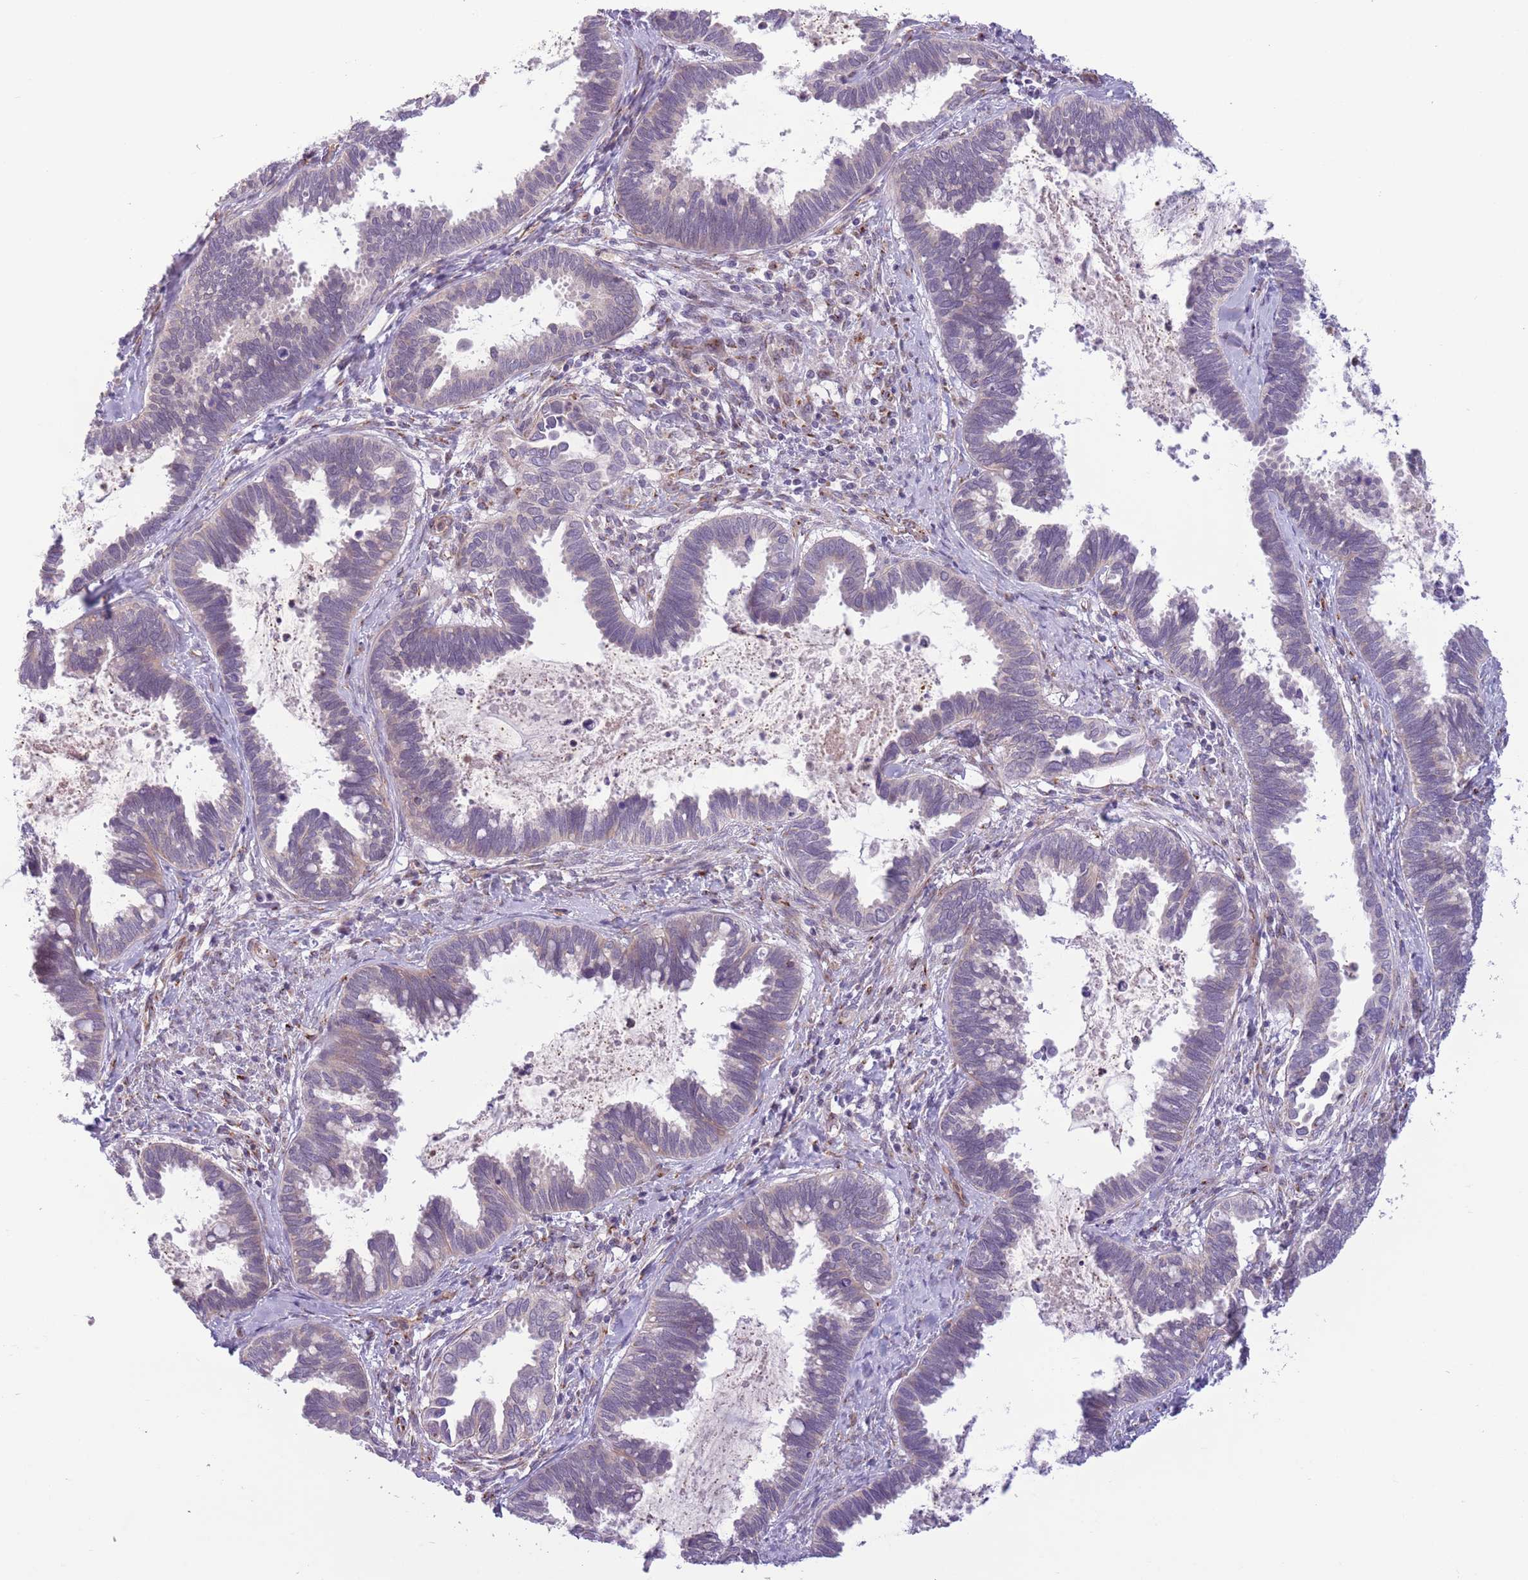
{"staining": {"intensity": "negative", "quantity": "none", "location": "none"}, "tissue": "cervical cancer", "cell_type": "Tumor cells", "image_type": "cancer", "snomed": [{"axis": "morphology", "description": "Adenocarcinoma, NOS"}, {"axis": "topography", "description": "Cervix"}], "caption": "Tumor cells show no significant protein expression in cervical adenocarcinoma.", "gene": "C20orf96", "patient": {"sex": "female", "age": 37}}